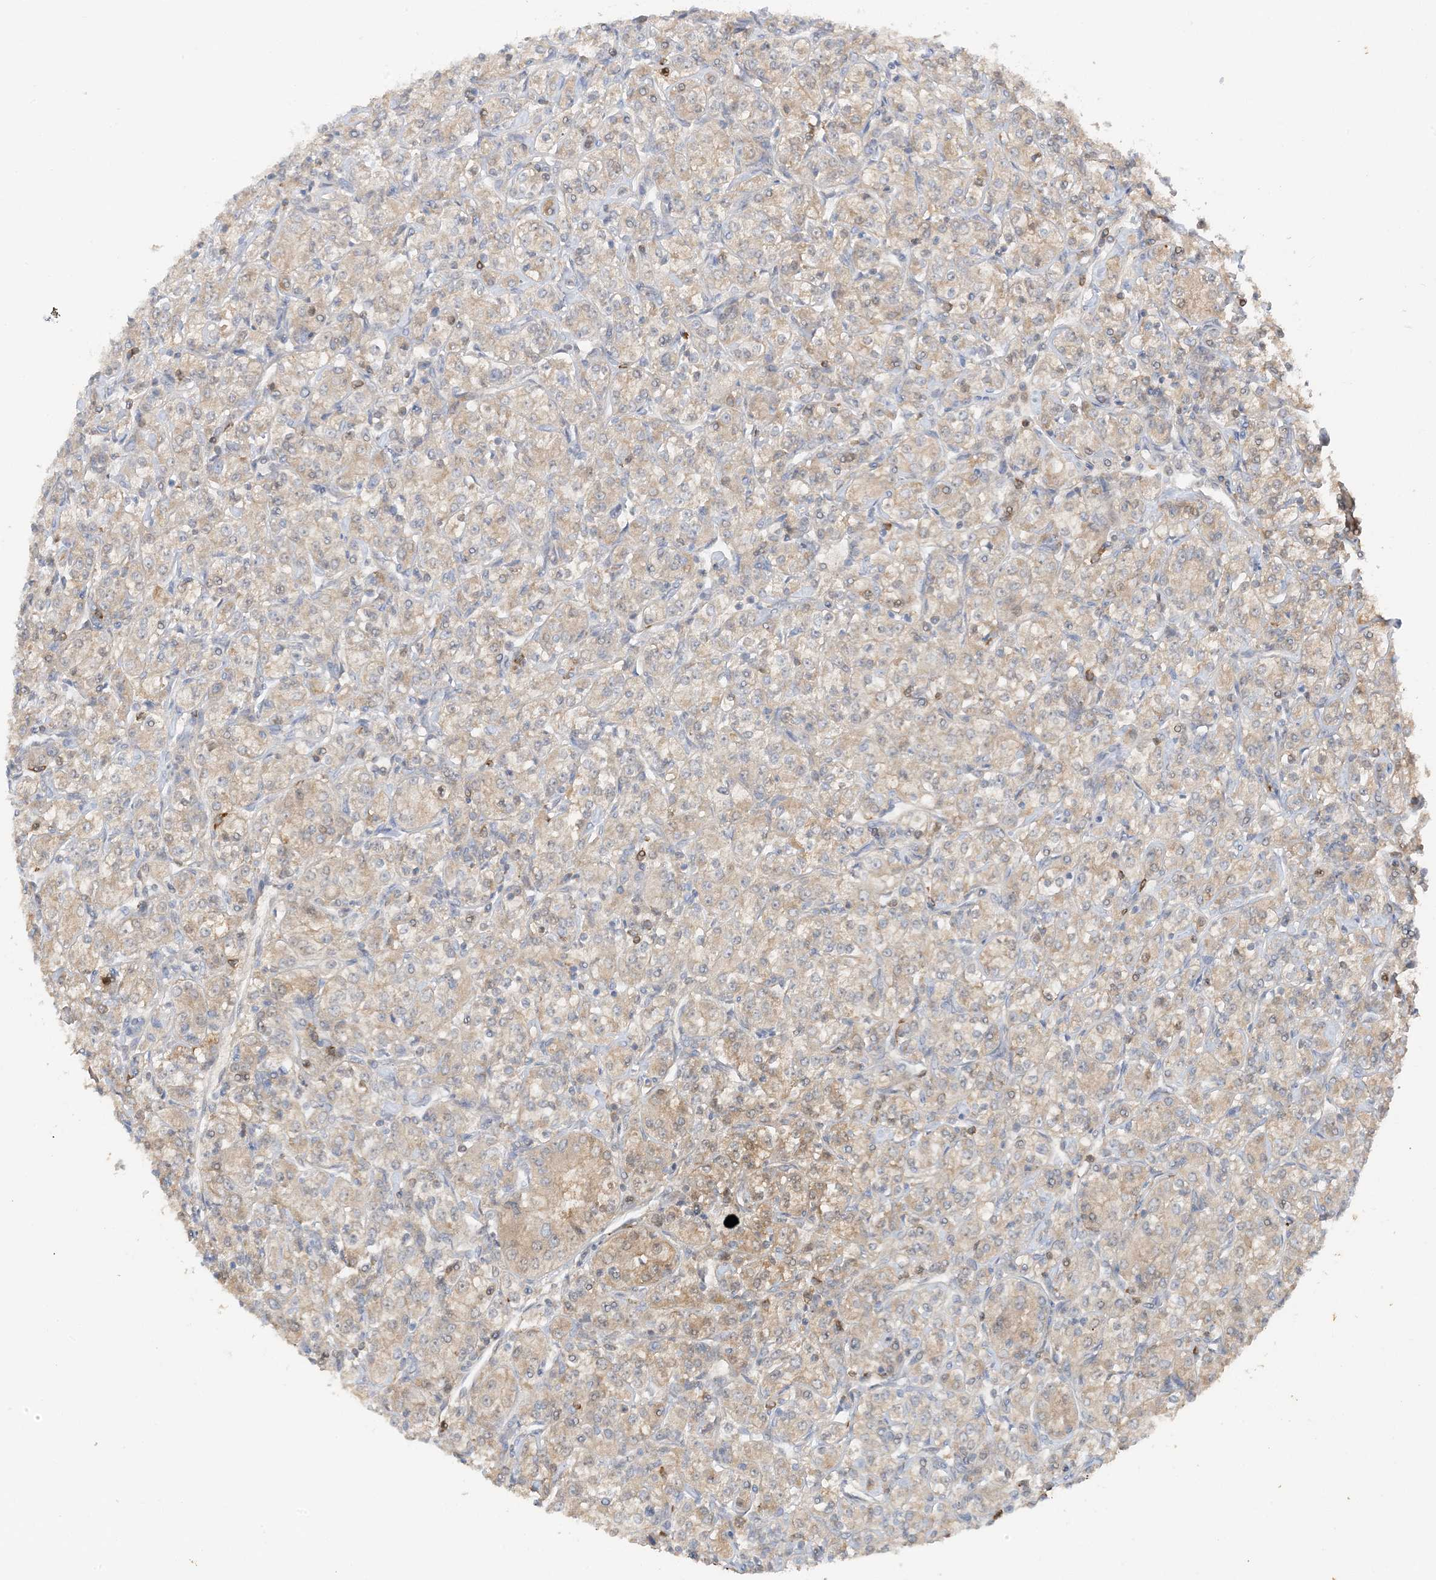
{"staining": {"intensity": "weak", "quantity": "<25%", "location": "cytoplasmic/membranous"}, "tissue": "renal cancer", "cell_type": "Tumor cells", "image_type": "cancer", "snomed": [{"axis": "morphology", "description": "Adenocarcinoma, NOS"}, {"axis": "topography", "description": "Kidney"}], "caption": "A micrograph of human renal adenocarcinoma is negative for staining in tumor cells.", "gene": "PHACTR2", "patient": {"sex": "male", "age": 77}}